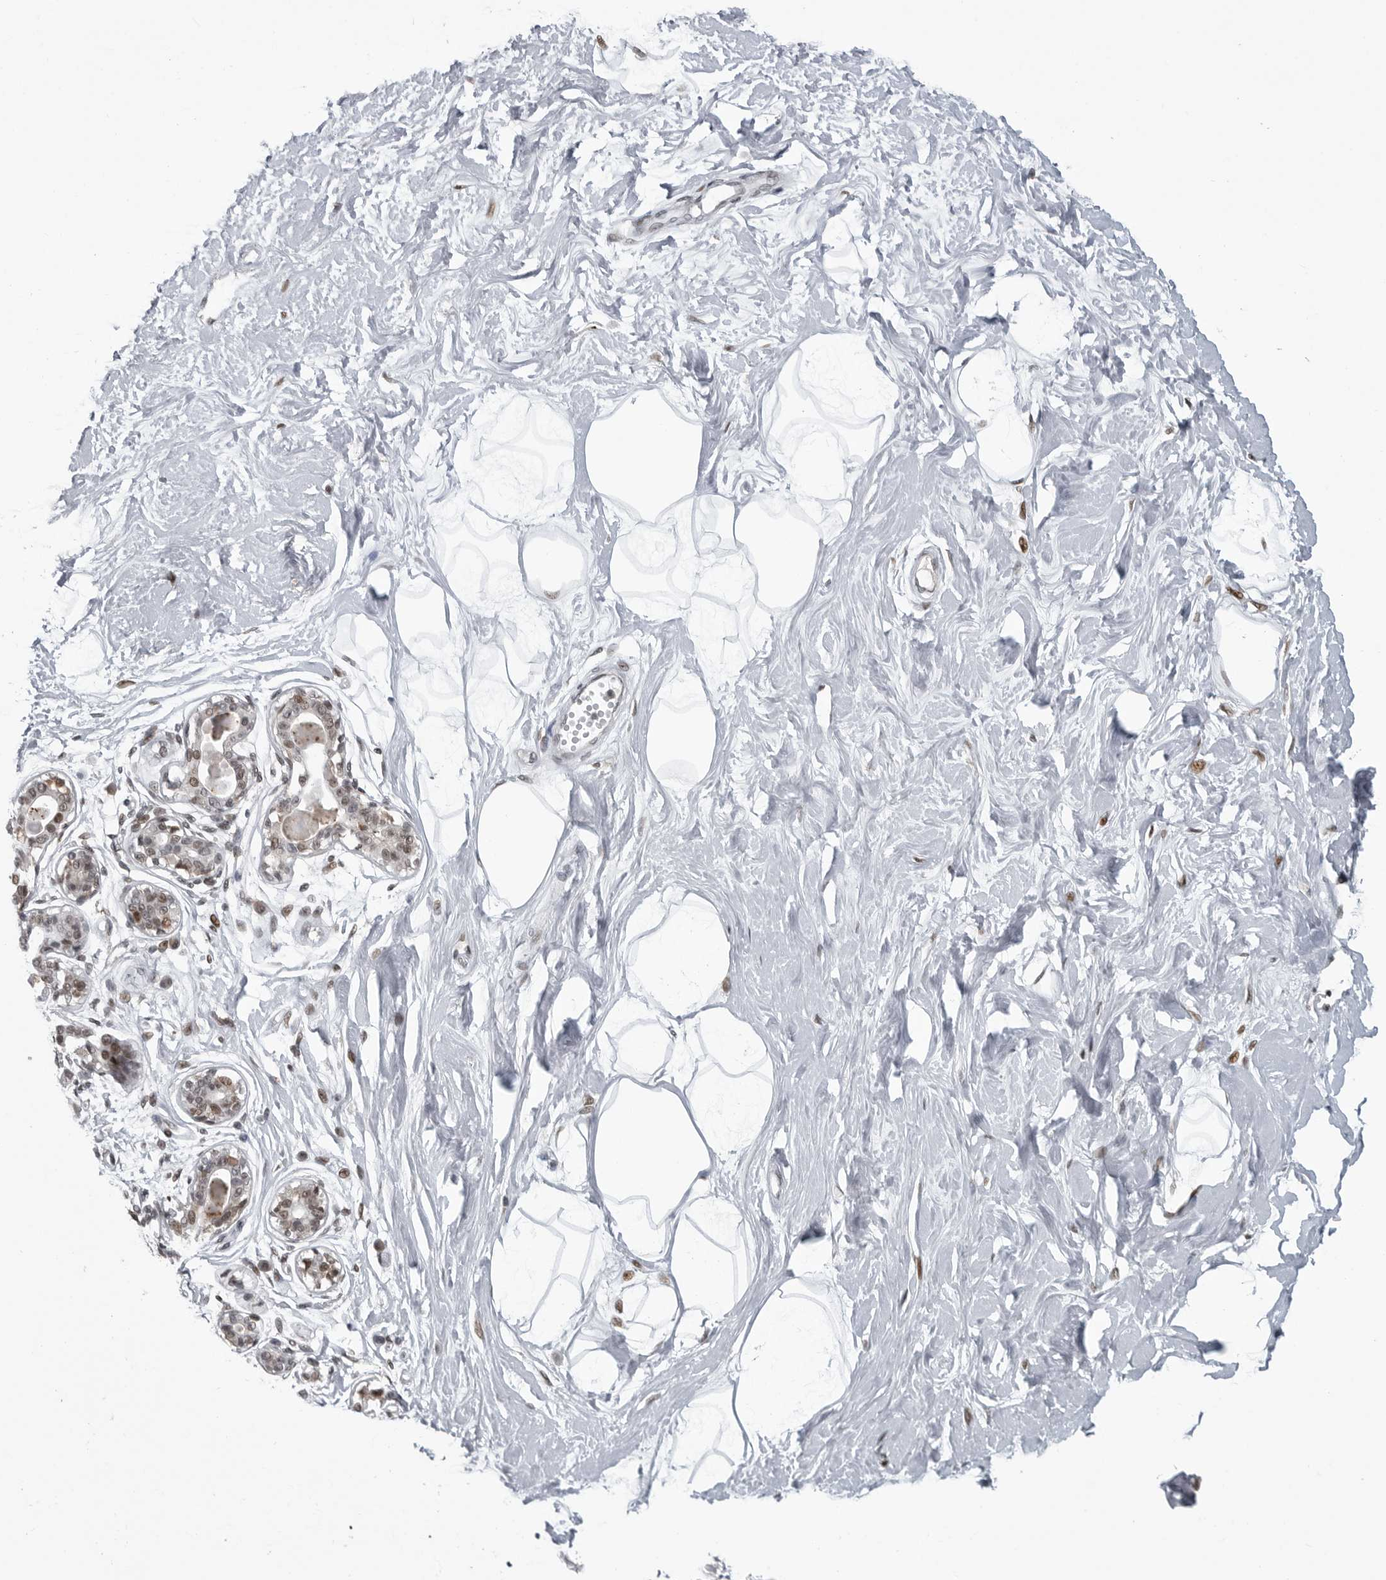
{"staining": {"intensity": "negative", "quantity": "none", "location": "none"}, "tissue": "breast", "cell_type": "Adipocytes", "image_type": "normal", "snomed": [{"axis": "morphology", "description": "Normal tissue, NOS"}, {"axis": "topography", "description": "Breast"}], "caption": "This is a histopathology image of immunohistochemistry staining of unremarkable breast, which shows no expression in adipocytes.", "gene": "C8orf58", "patient": {"sex": "female", "age": 45}}